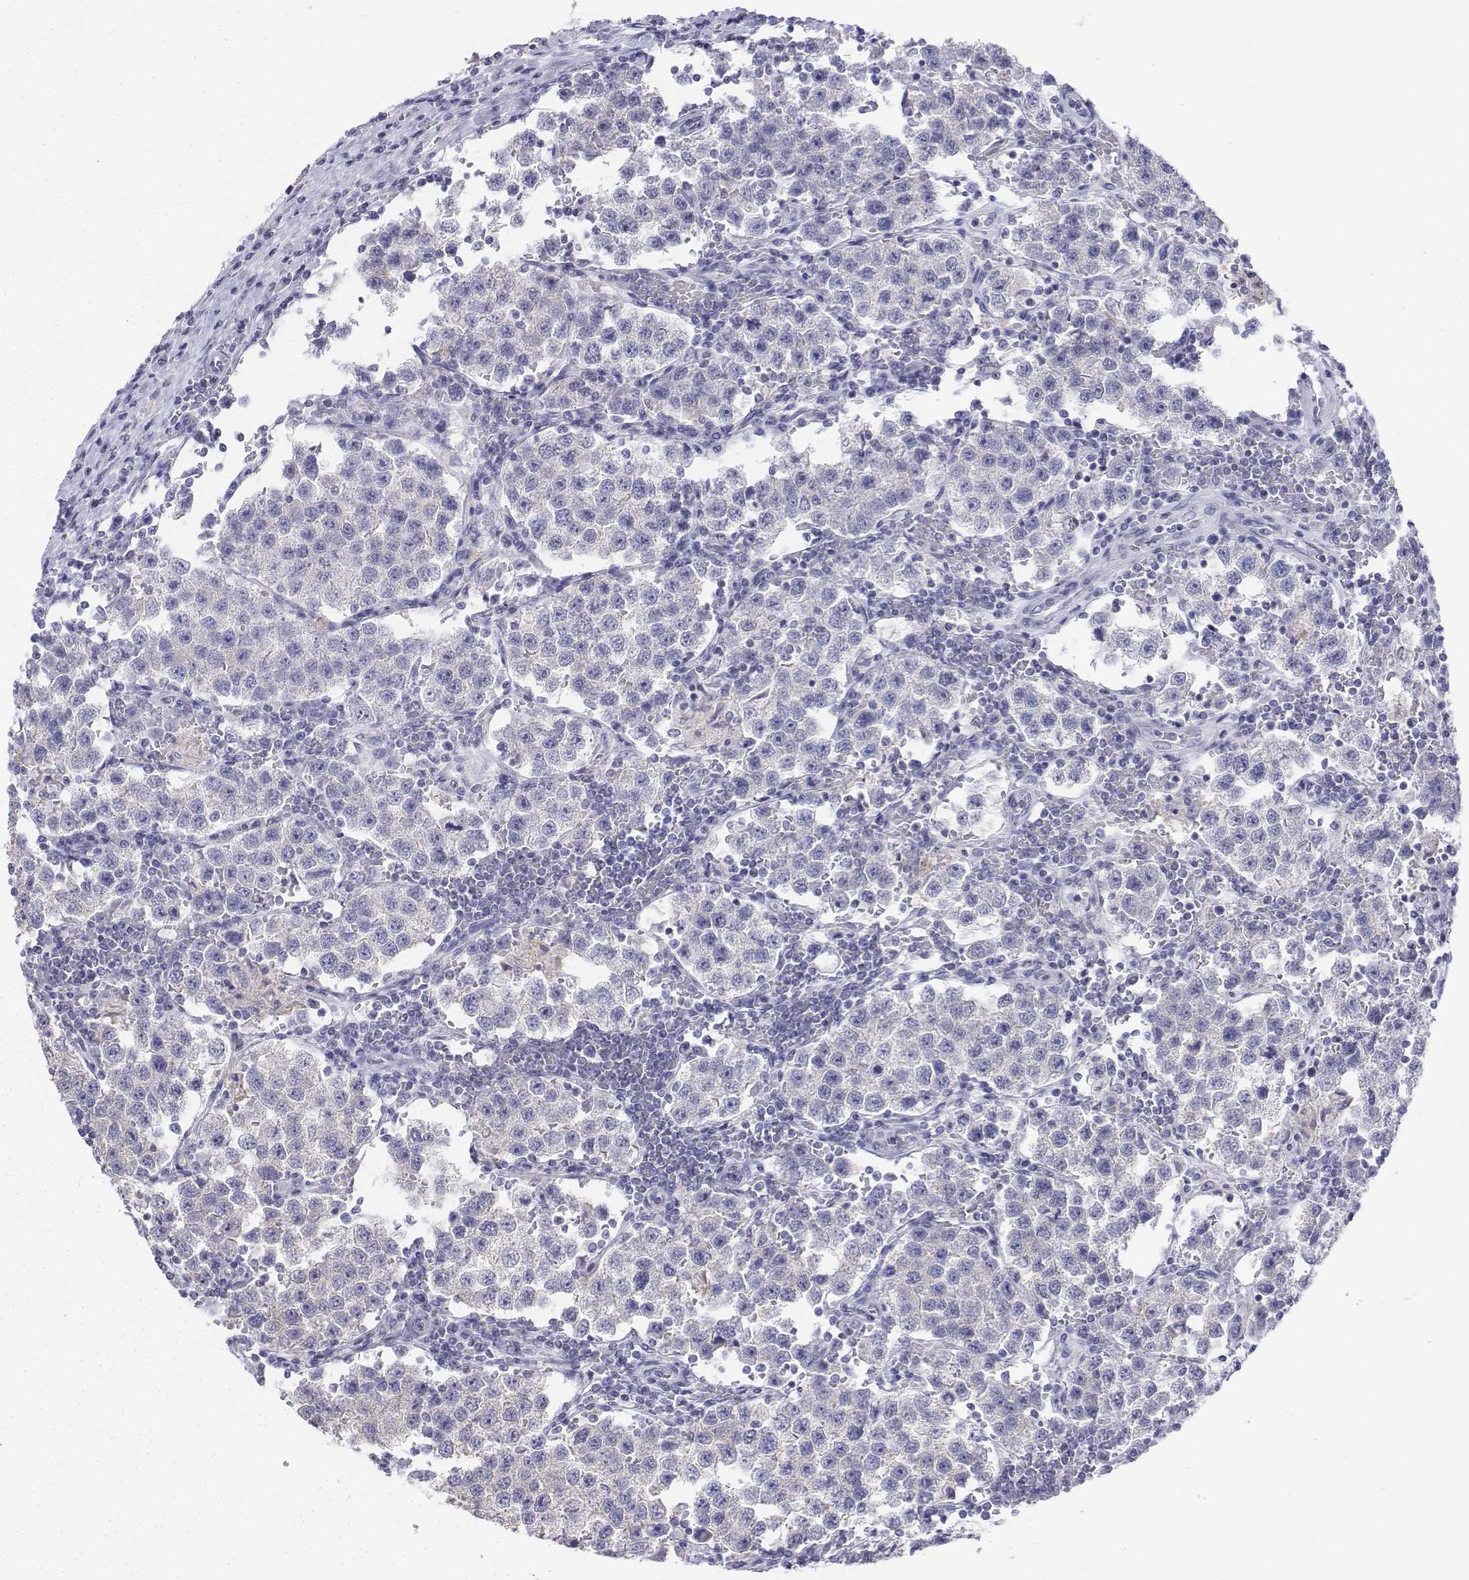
{"staining": {"intensity": "negative", "quantity": "none", "location": "none"}, "tissue": "testis cancer", "cell_type": "Tumor cells", "image_type": "cancer", "snomed": [{"axis": "morphology", "description": "Seminoma, NOS"}, {"axis": "topography", "description": "Testis"}], "caption": "High magnification brightfield microscopy of testis cancer stained with DAB (brown) and counterstained with hematoxylin (blue): tumor cells show no significant expression. (DAB immunohistochemistry (IHC), high magnification).", "gene": "LGSN", "patient": {"sex": "male", "age": 37}}